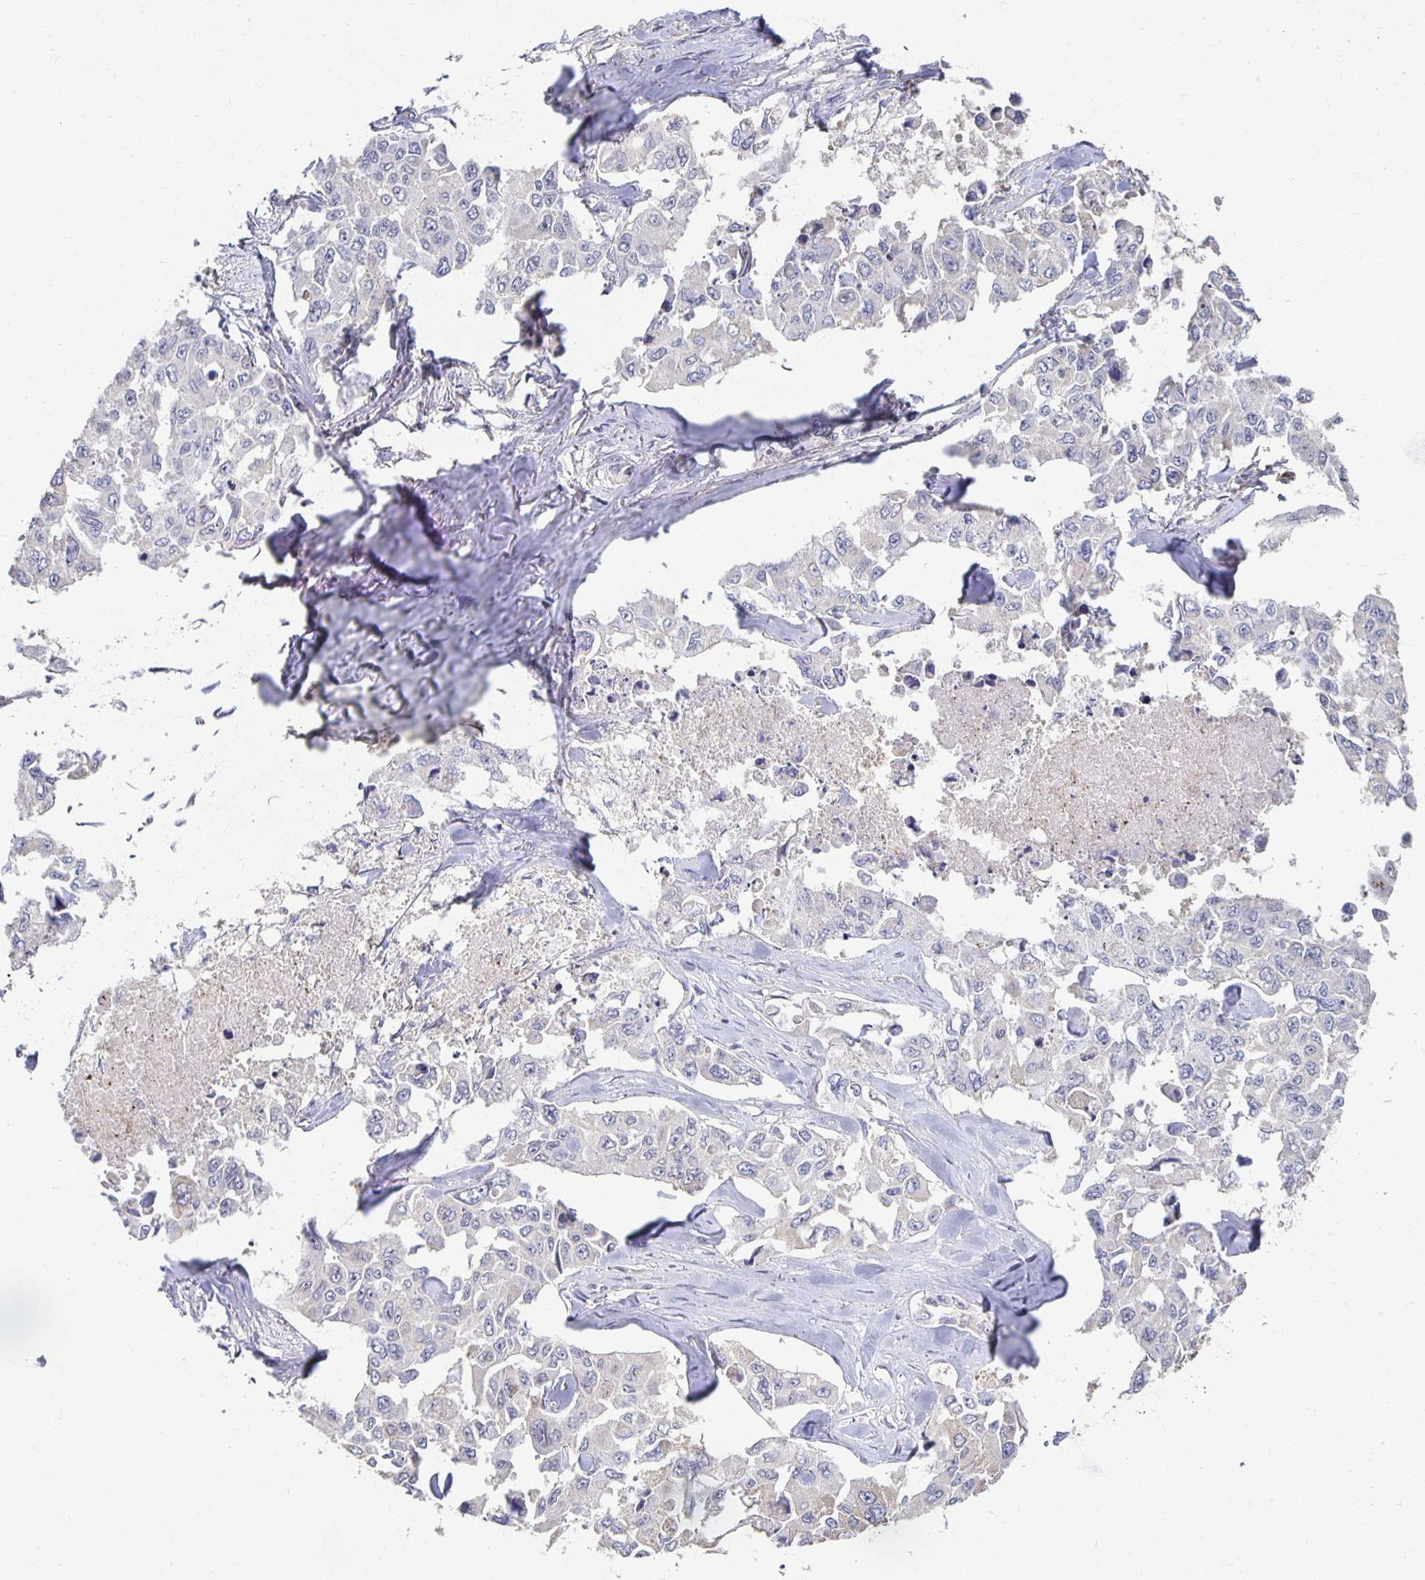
{"staining": {"intensity": "negative", "quantity": "none", "location": "none"}, "tissue": "lung cancer", "cell_type": "Tumor cells", "image_type": "cancer", "snomed": [{"axis": "morphology", "description": "Adenocarcinoma, NOS"}, {"axis": "topography", "description": "Lung"}], "caption": "IHC of lung cancer (adenocarcinoma) displays no staining in tumor cells.", "gene": "ZNF692", "patient": {"sex": "male", "age": 64}}